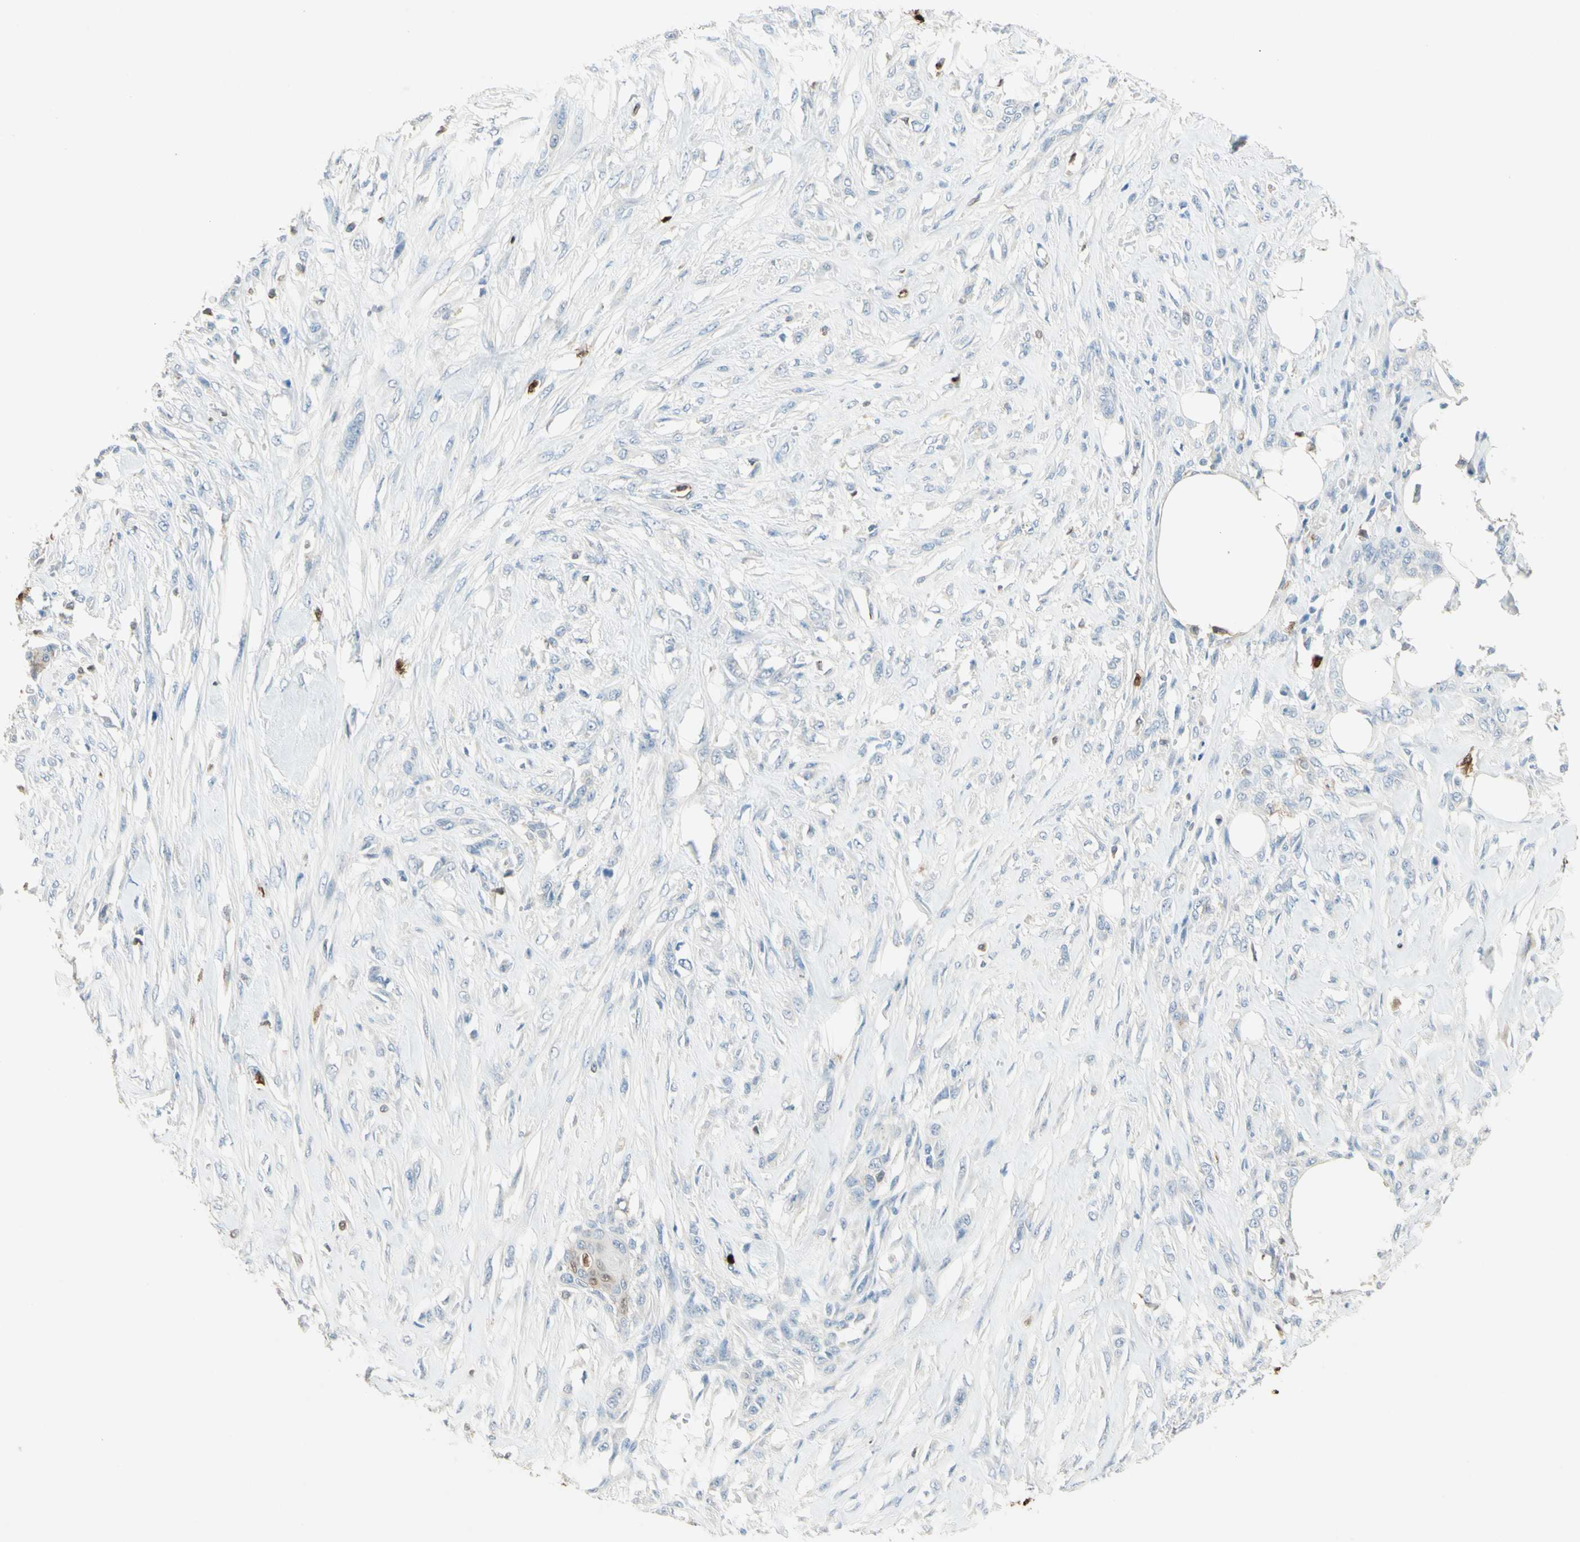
{"staining": {"intensity": "moderate", "quantity": "<25%", "location": "cytoplasmic/membranous,nuclear"}, "tissue": "skin cancer", "cell_type": "Tumor cells", "image_type": "cancer", "snomed": [{"axis": "morphology", "description": "Squamous cell carcinoma, NOS"}, {"axis": "topography", "description": "Skin"}], "caption": "Immunohistochemistry of human skin cancer (squamous cell carcinoma) reveals low levels of moderate cytoplasmic/membranous and nuclear staining in approximately <25% of tumor cells. Ihc stains the protein of interest in brown and the nuclei are stained blue.", "gene": "NFKBIZ", "patient": {"sex": "female", "age": 59}}